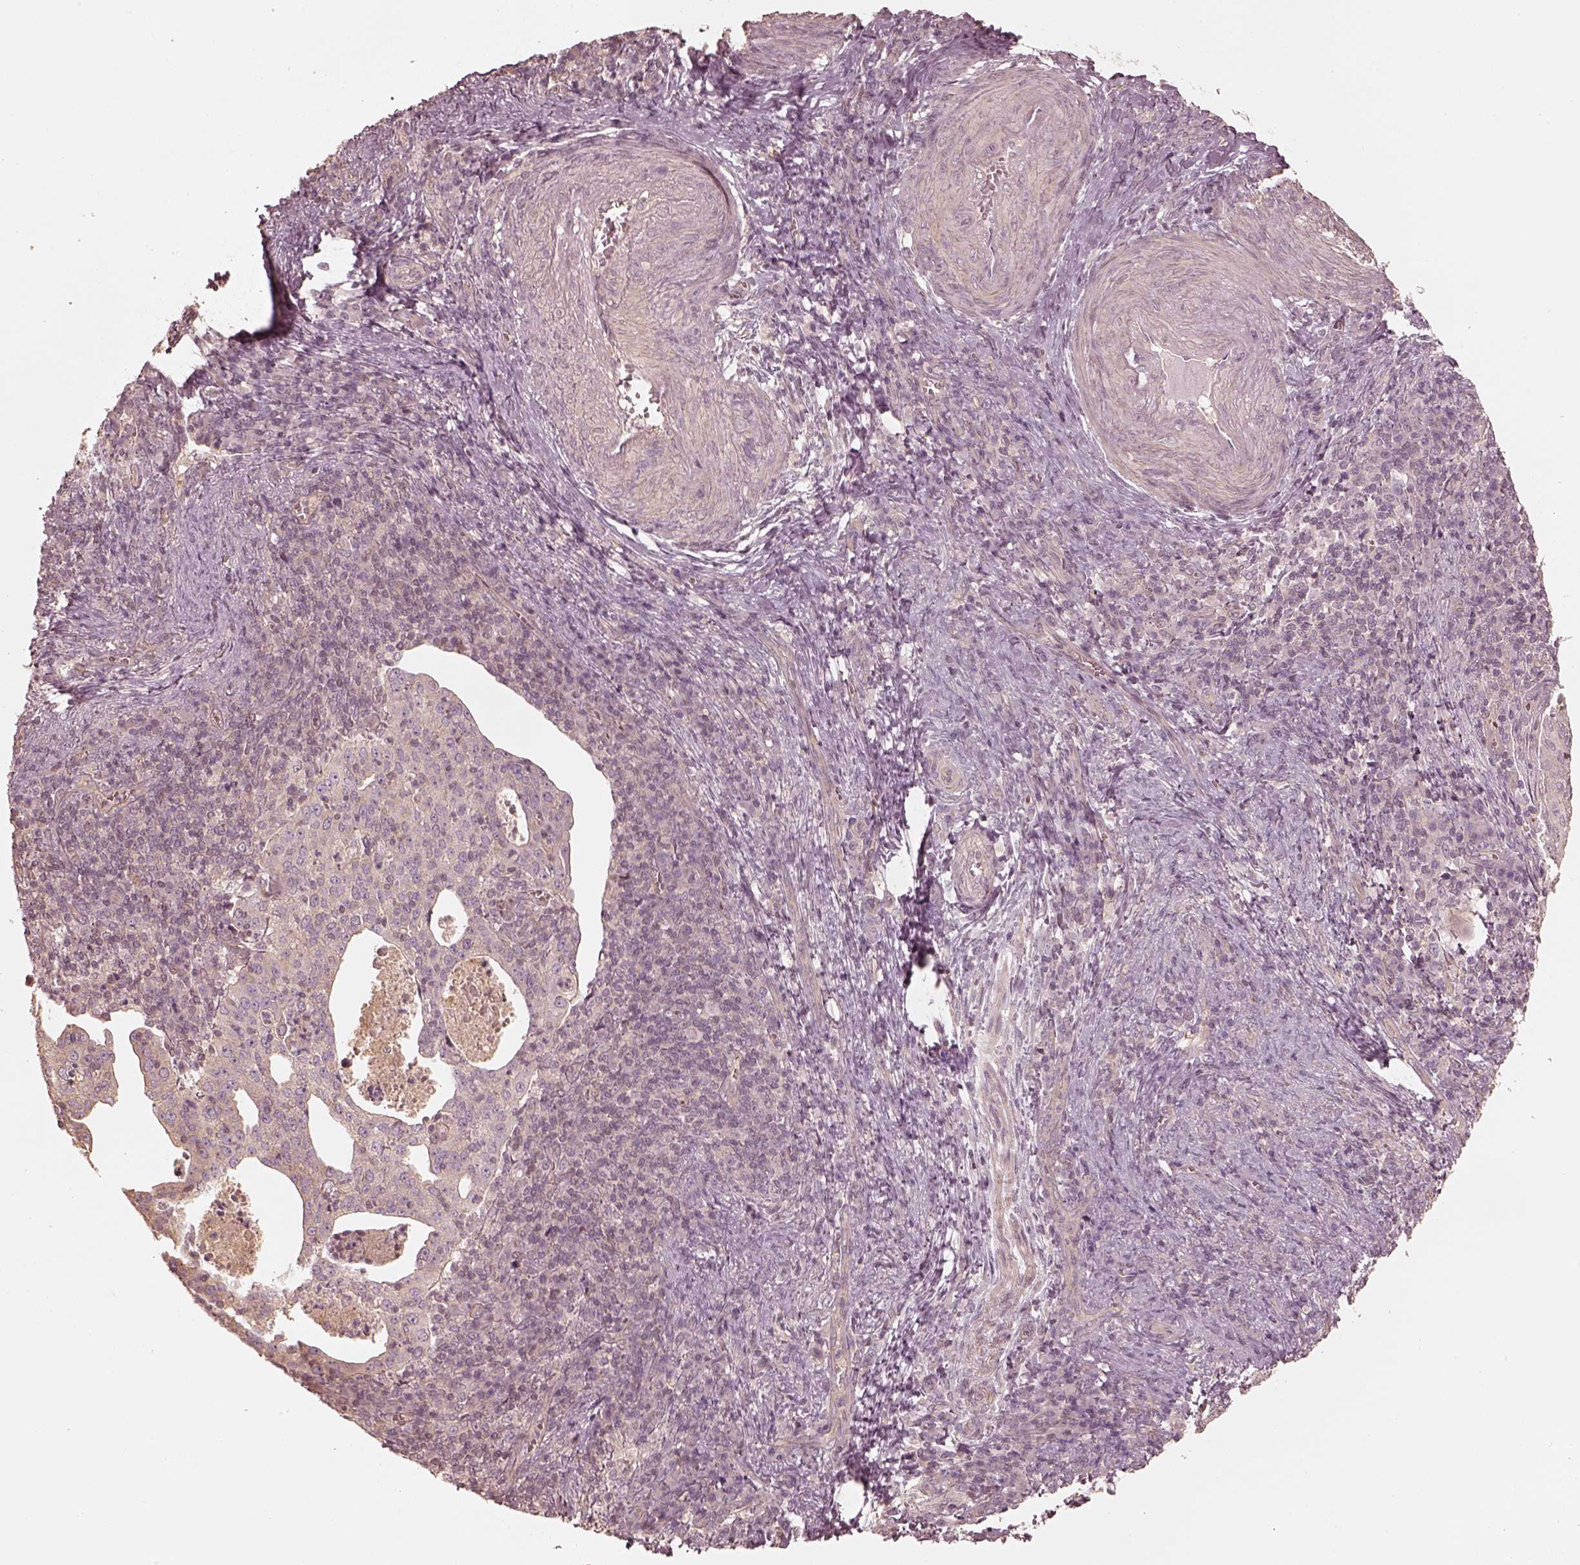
{"staining": {"intensity": "negative", "quantity": "none", "location": "none"}, "tissue": "cervical cancer", "cell_type": "Tumor cells", "image_type": "cancer", "snomed": [{"axis": "morphology", "description": "Squamous cell carcinoma, NOS"}, {"axis": "topography", "description": "Cervix"}], "caption": "A high-resolution micrograph shows immunohistochemistry (IHC) staining of squamous cell carcinoma (cervical), which exhibits no significant positivity in tumor cells.", "gene": "KIF5C", "patient": {"sex": "female", "age": 39}}